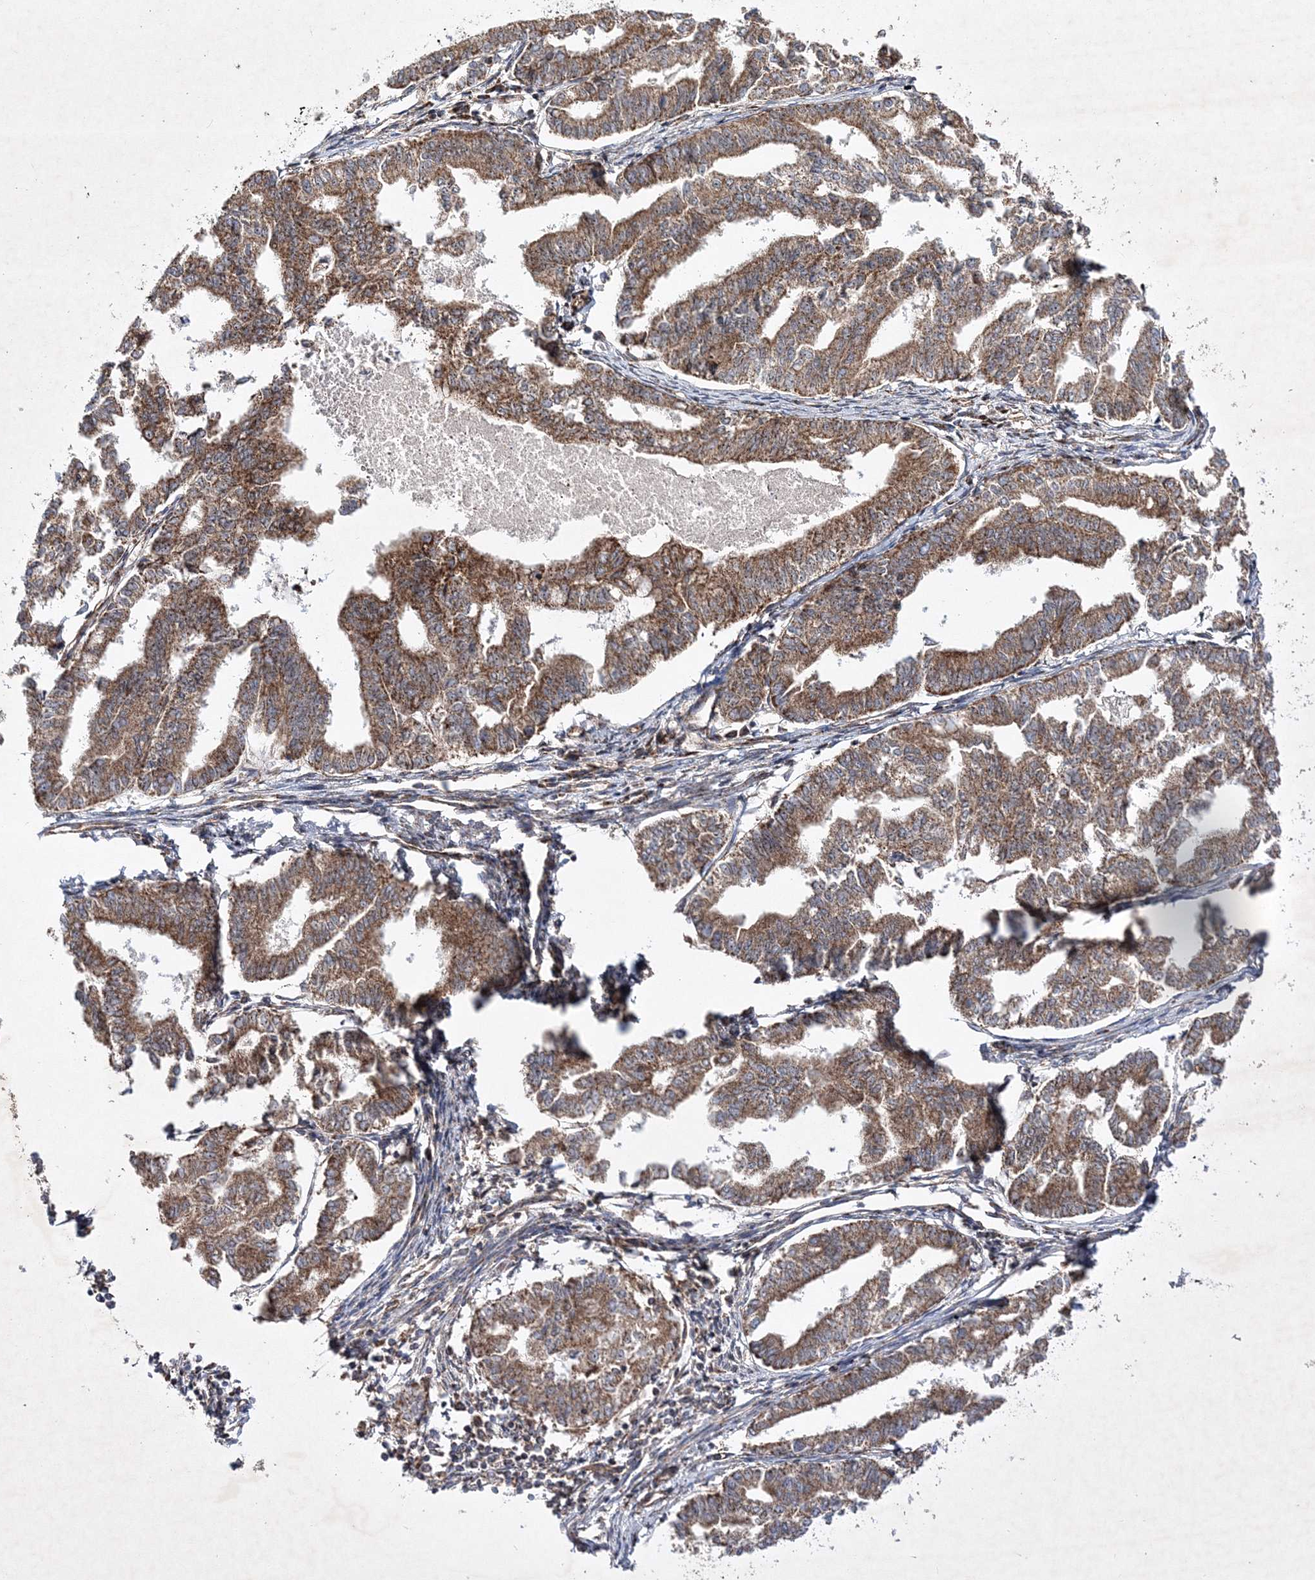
{"staining": {"intensity": "moderate", "quantity": ">75%", "location": "cytoplasmic/membranous"}, "tissue": "endometrial cancer", "cell_type": "Tumor cells", "image_type": "cancer", "snomed": [{"axis": "morphology", "description": "Adenocarcinoma, NOS"}, {"axis": "topography", "description": "Endometrium"}], "caption": "A medium amount of moderate cytoplasmic/membranous expression is present in approximately >75% of tumor cells in adenocarcinoma (endometrial) tissue. The staining was performed using DAB (3,3'-diaminobenzidine) to visualize the protein expression in brown, while the nuclei were stained in blue with hematoxylin (Magnification: 20x).", "gene": "SCRN3", "patient": {"sex": "female", "age": 79}}